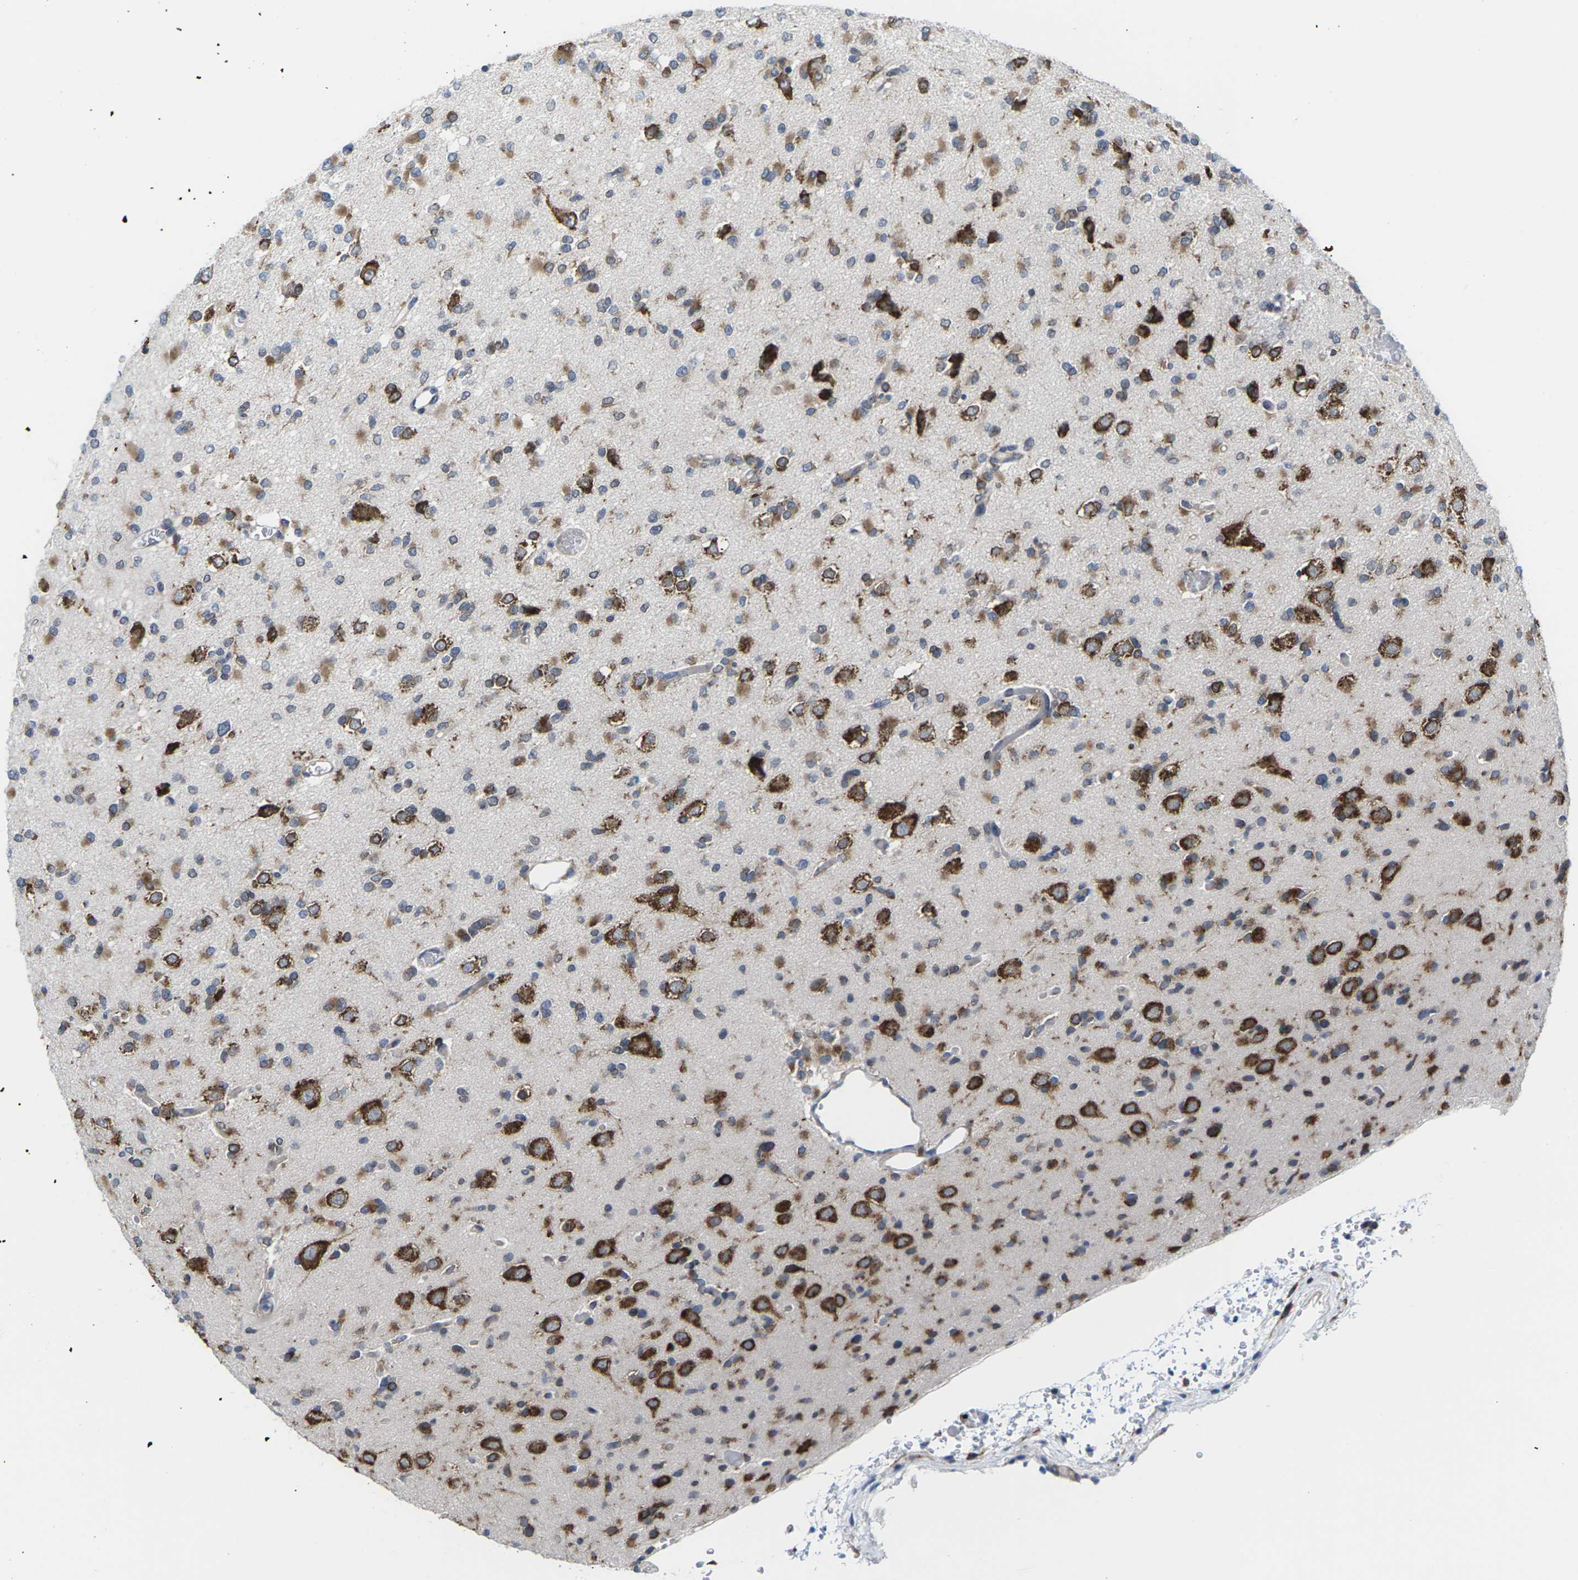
{"staining": {"intensity": "moderate", "quantity": ">75%", "location": "cytoplasmic/membranous"}, "tissue": "glioma", "cell_type": "Tumor cells", "image_type": "cancer", "snomed": [{"axis": "morphology", "description": "Glioma, malignant, Low grade"}, {"axis": "topography", "description": "Brain"}], "caption": "Moderate cytoplasmic/membranous staining is appreciated in about >75% of tumor cells in low-grade glioma (malignant).", "gene": "PDZK1IP1", "patient": {"sex": "female", "age": 22}}